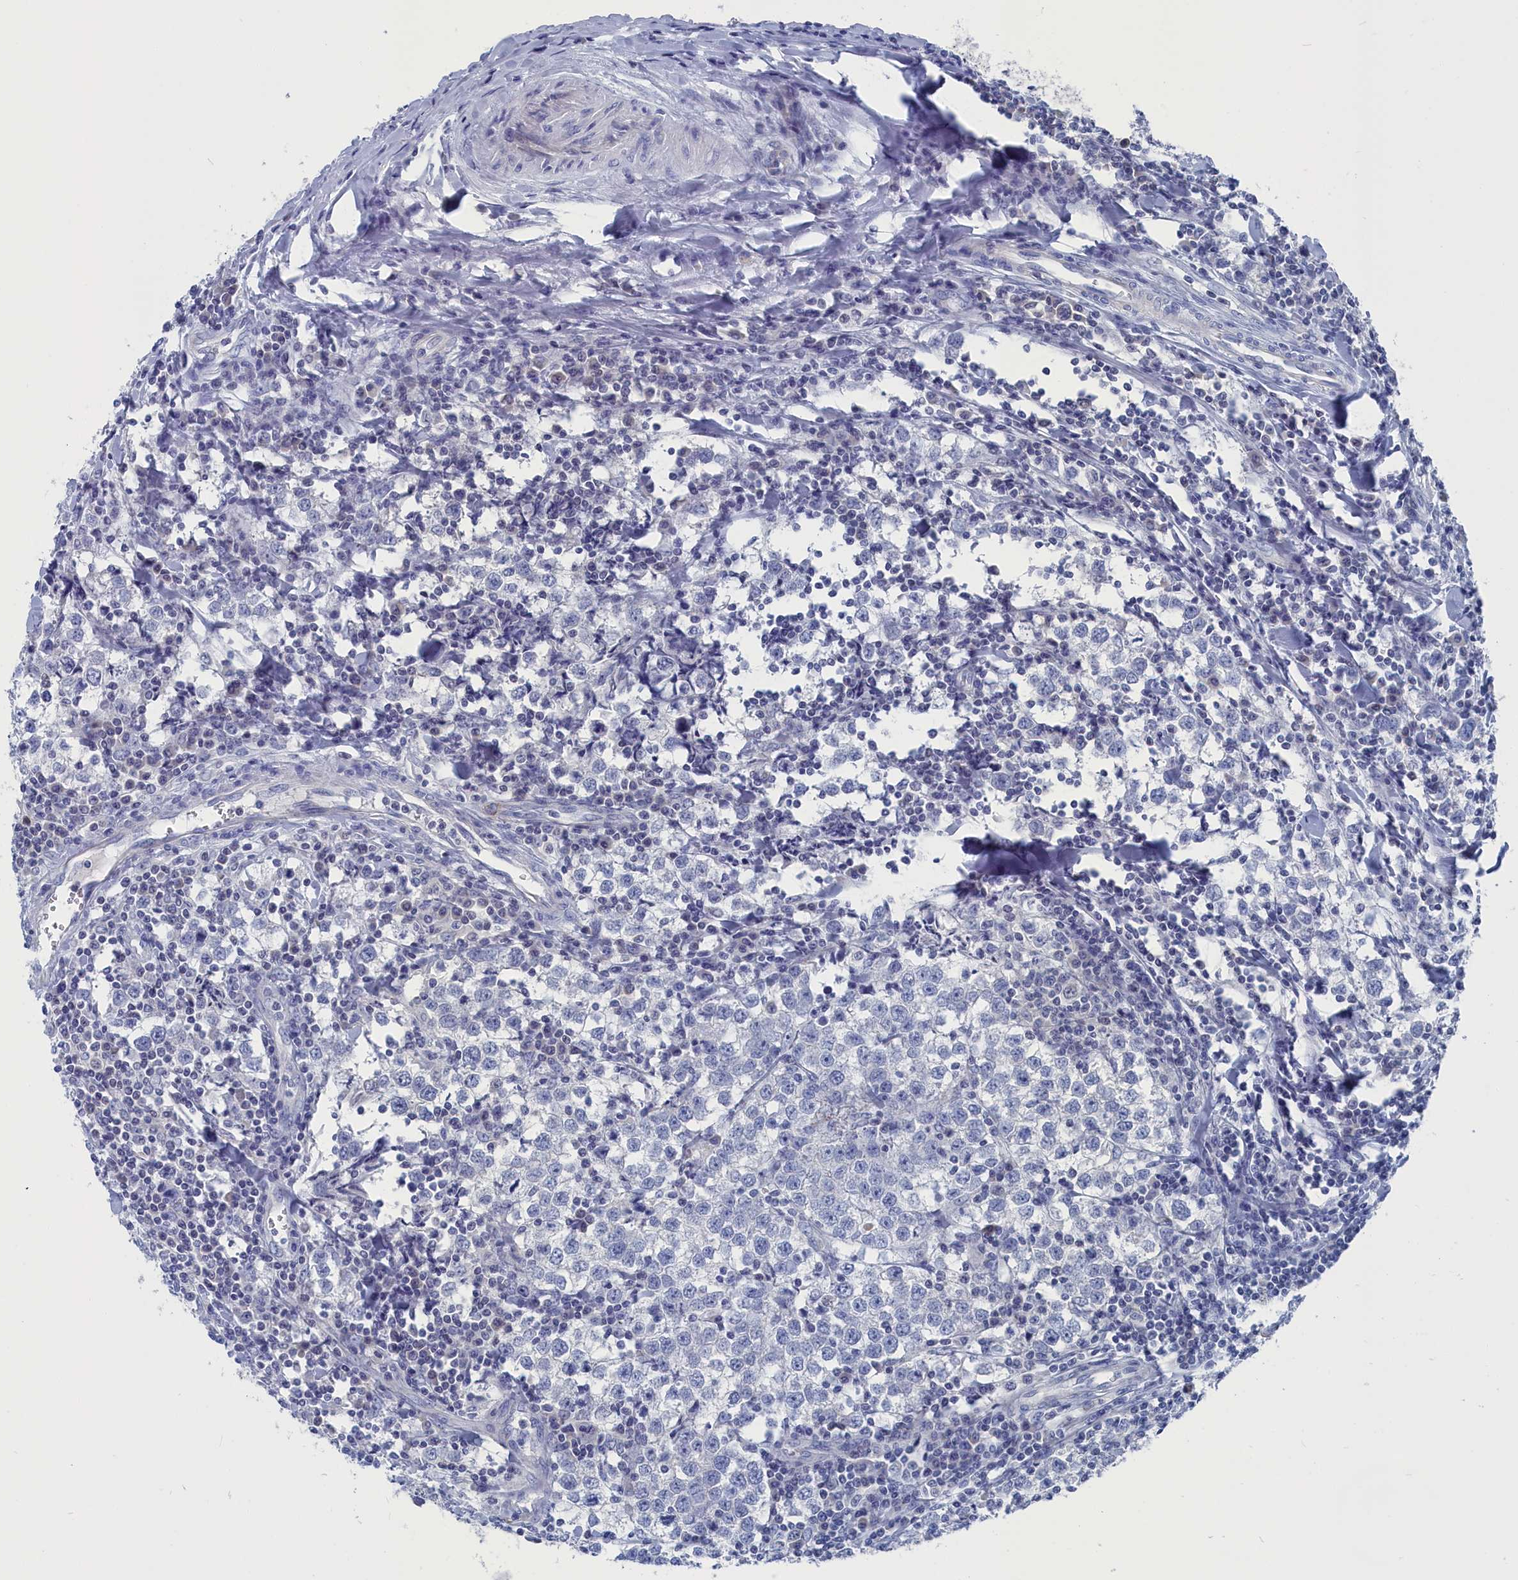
{"staining": {"intensity": "negative", "quantity": "none", "location": "none"}, "tissue": "testis cancer", "cell_type": "Tumor cells", "image_type": "cancer", "snomed": [{"axis": "morphology", "description": "Seminoma, NOS"}, {"axis": "morphology", "description": "Carcinoma, Embryonal, NOS"}, {"axis": "topography", "description": "Testis"}], "caption": "This is an IHC histopathology image of human testis cancer (seminoma). There is no expression in tumor cells.", "gene": "CEND1", "patient": {"sex": "male", "age": 36}}